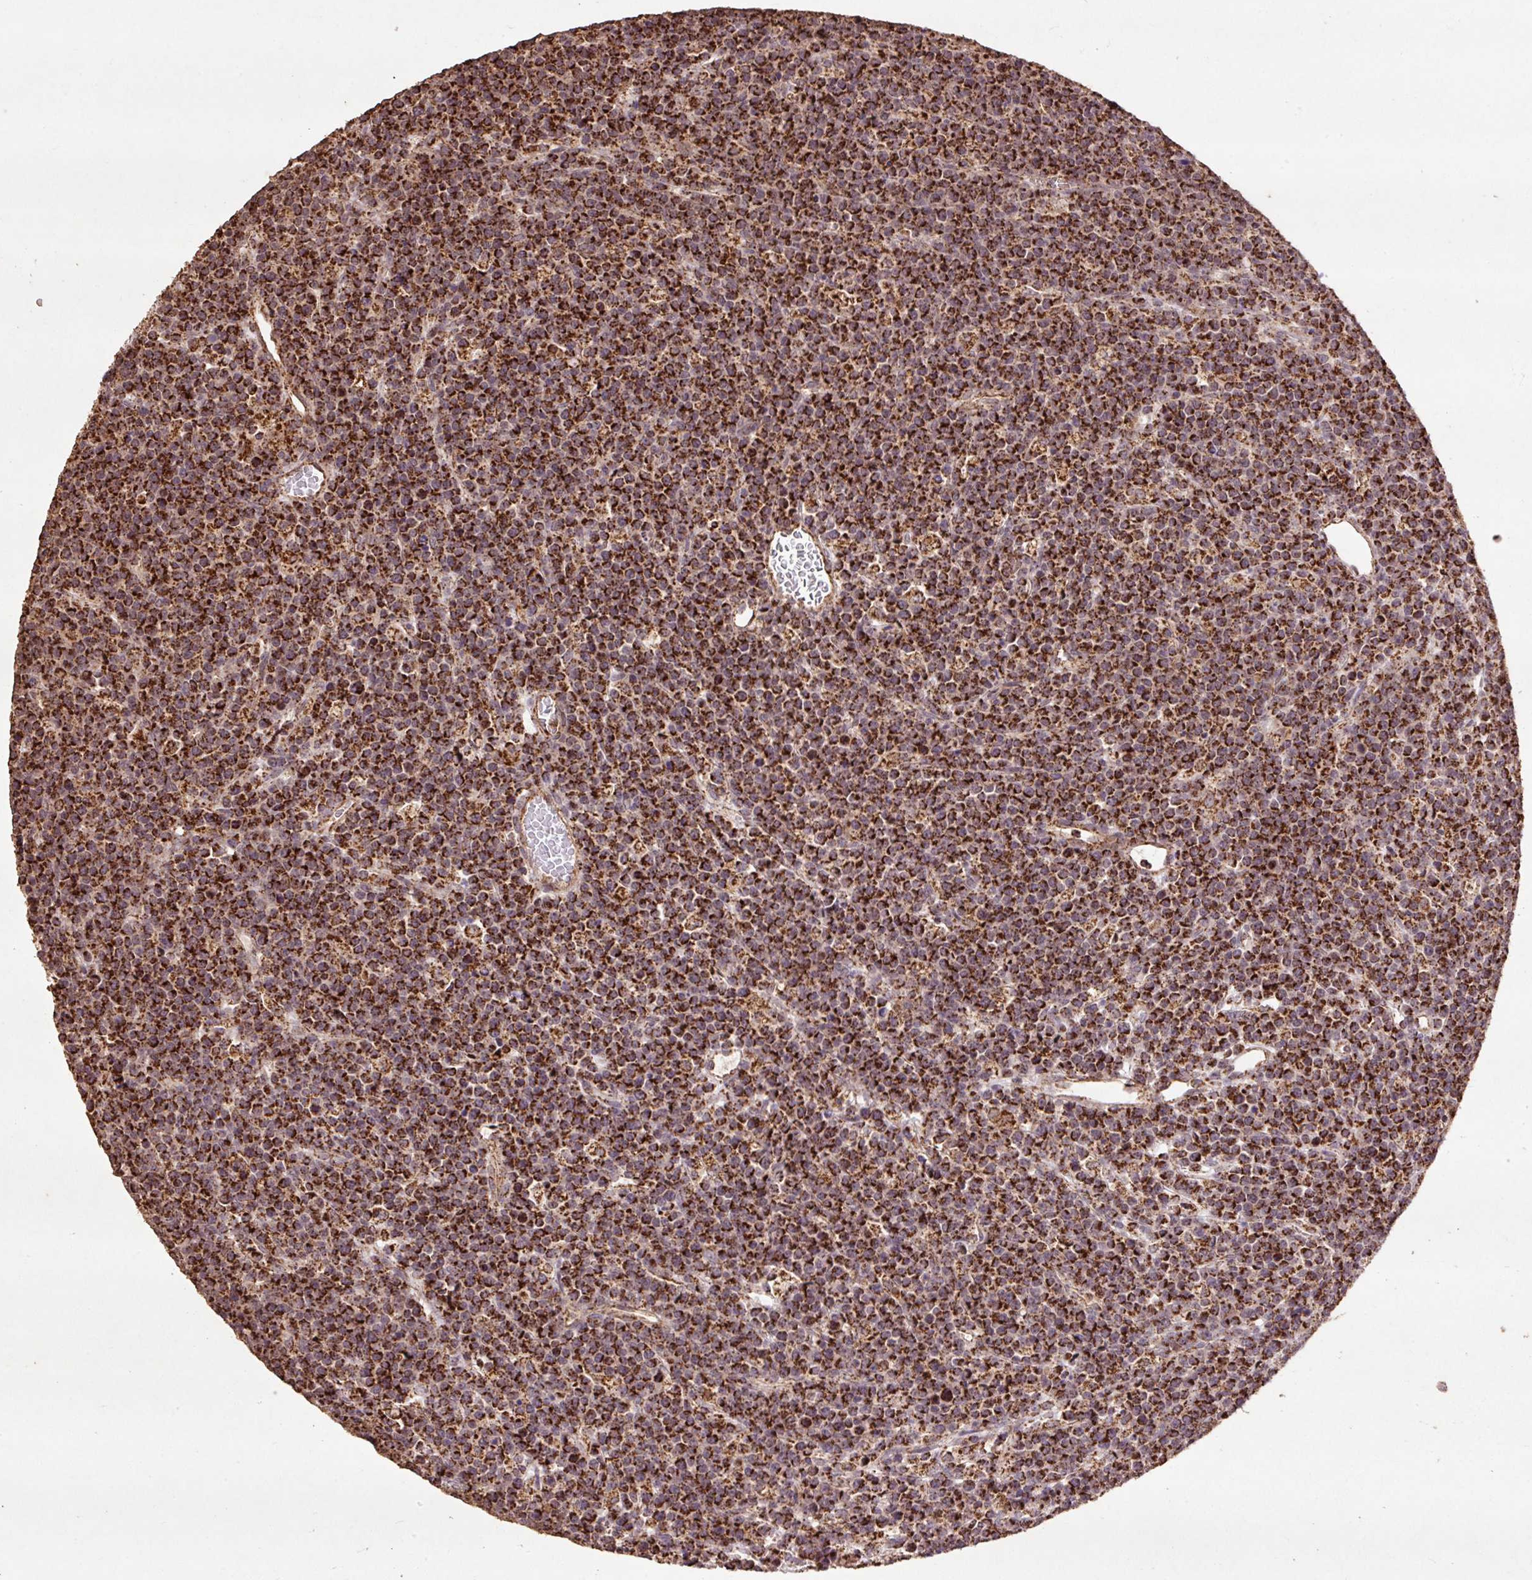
{"staining": {"intensity": "strong", "quantity": ">75%", "location": "cytoplasmic/membranous"}, "tissue": "lymphoma", "cell_type": "Tumor cells", "image_type": "cancer", "snomed": [{"axis": "morphology", "description": "Malignant lymphoma, non-Hodgkin's type, High grade"}, {"axis": "topography", "description": "Ovary"}], "caption": "IHC histopathology image of neoplastic tissue: high-grade malignant lymphoma, non-Hodgkin's type stained using IHC reveals high levels of strong protein expression localized specifically in the cytoplasmic/membranous of tumor cells, appearing as a cytoplasmic/membranous brown color.", "gene": "ATP5F1A", "patient": {"sex": "female", "age": 56}}